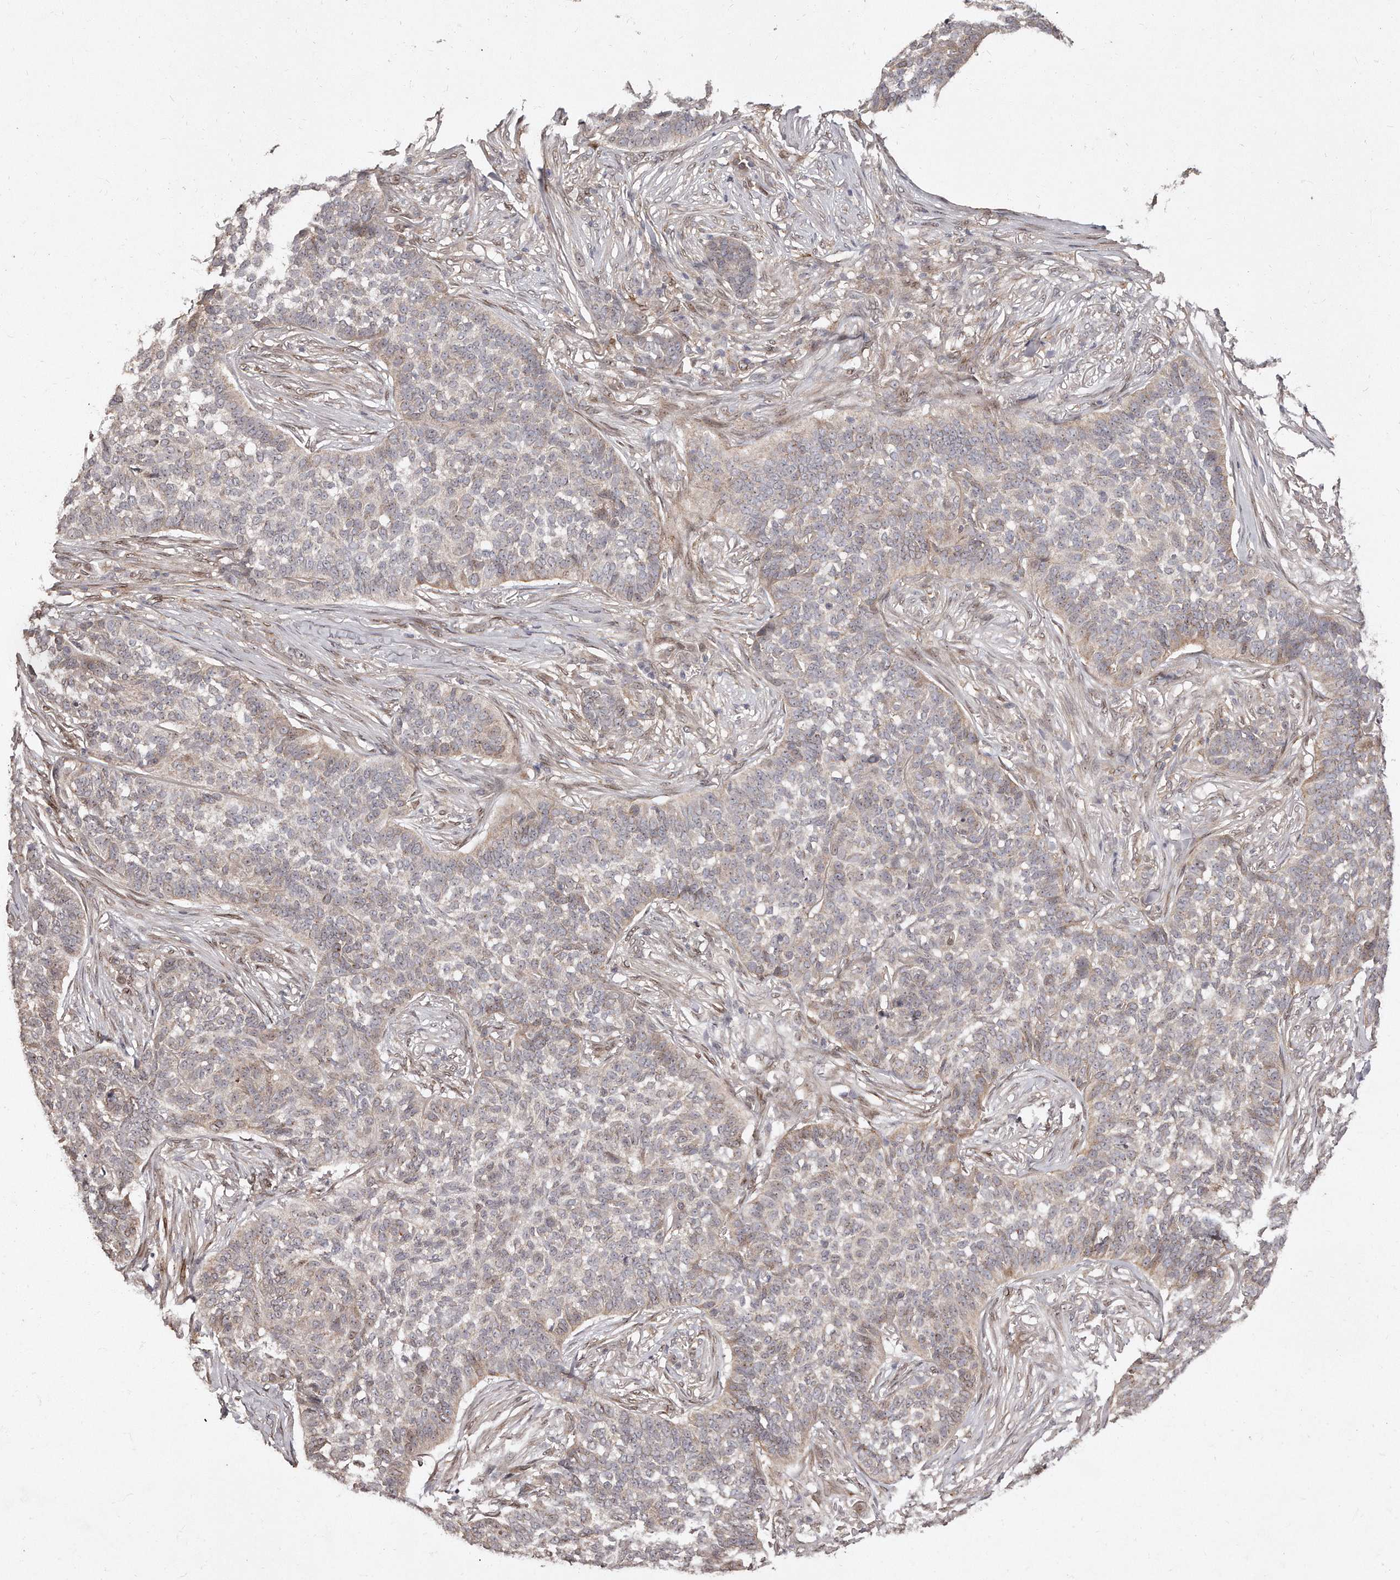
{"staining": {"intensity": "weak", "quantity": "25%-75%", "location": "cytoplasmic/membranous"}, "tissue": "skin cancer", "cell_type": "Tumor cells", "image_type": "cancer", "snomed": [{"axis": "morphology", "description": "Basal cell carcinoma"}, {"axis": "topography", "description": "Skin"}], "caption": "Human basal cell carcinoma (skin) stained for a protein (brown) demonstrates weak cytoplasmic/membranous positive staining in approximately 25%-75% of tumor cells.", "gene": "HASPIN", "patient": {"sex": "male", "age": 85}}